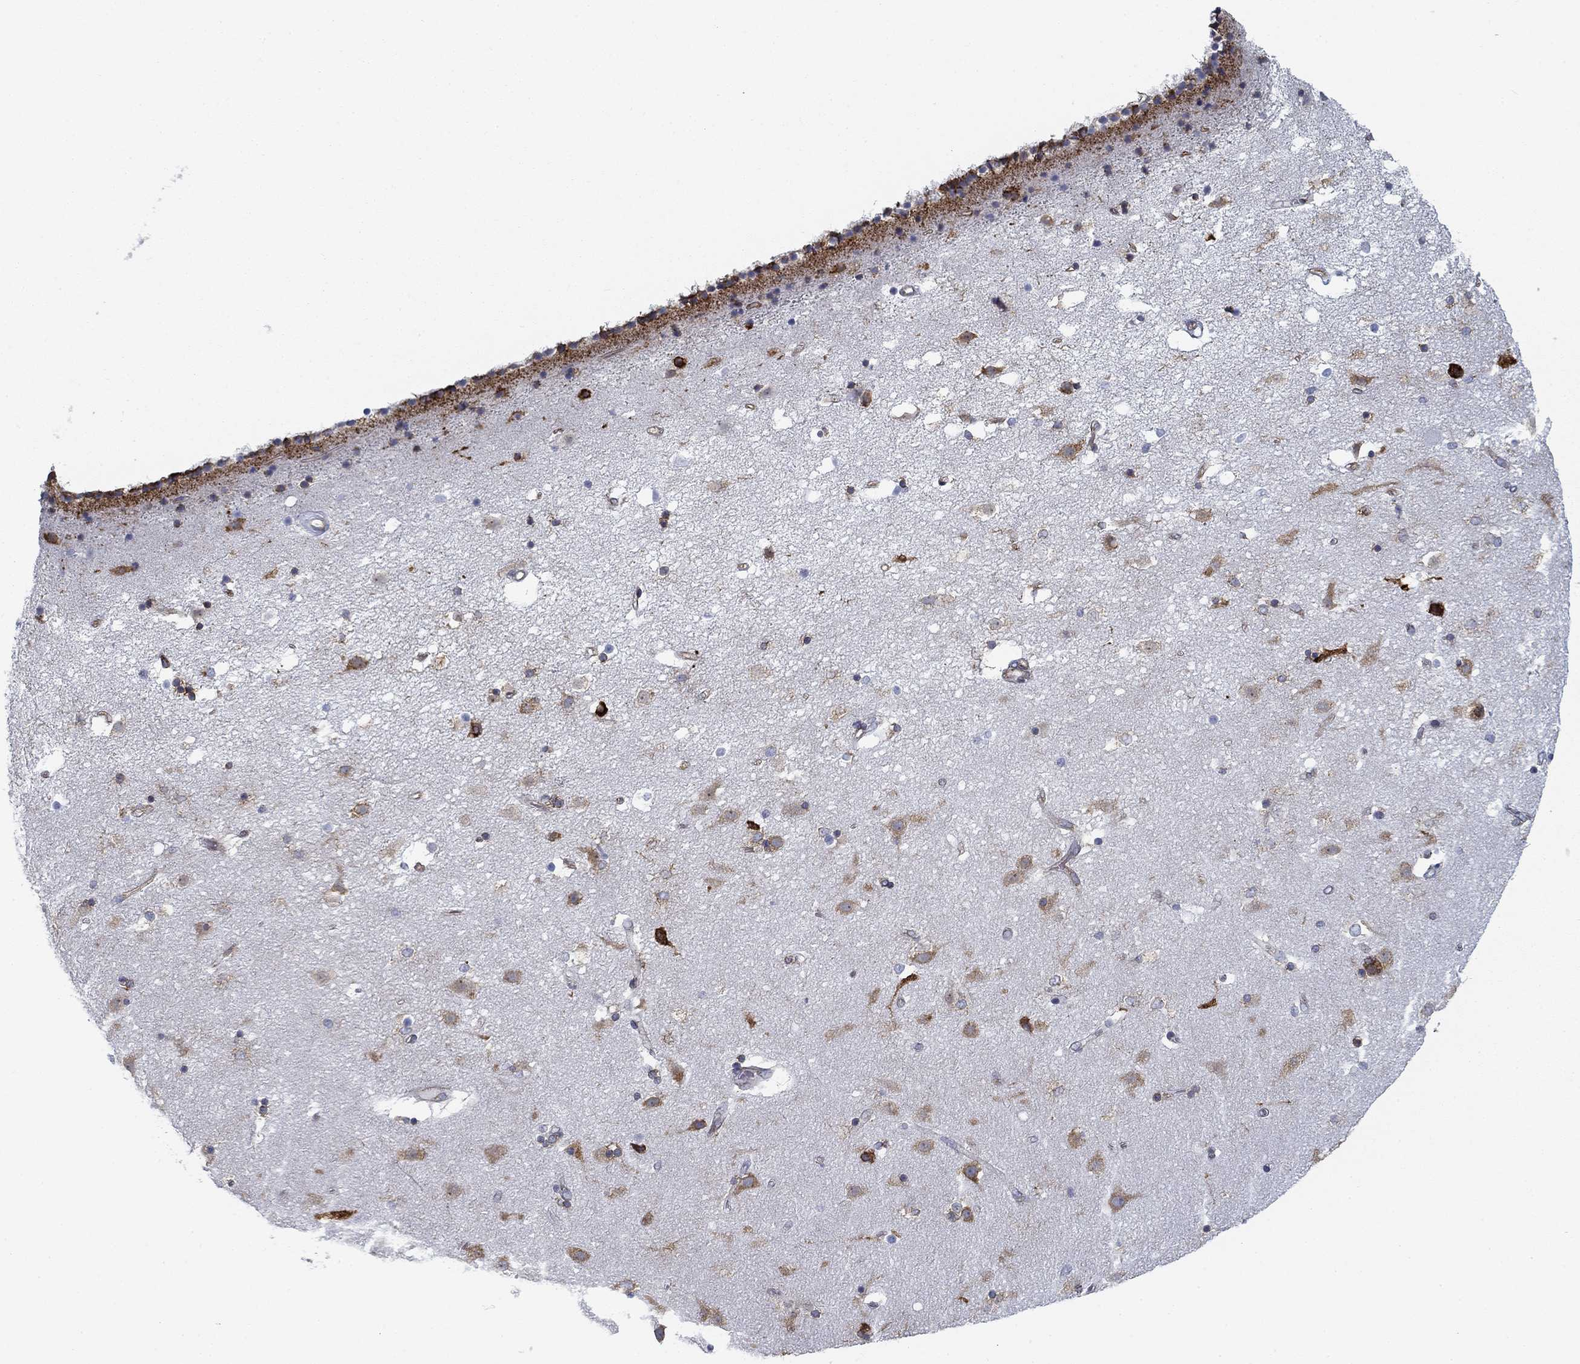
{"staining": {"intensity": "strong", "quantity": "<25%", "location": "cytoplasmic/membranous"}, "tissue": "caudate", "cell_type": "Glial cells", "image_type": "normal", "snomed": [{"axis": "morphology", "description": "Normal tissue, NOS"}, {"axis": "topography", "description": "Lateral ventricle wall"}], "caption": "Immunohistochemical staining of unremarkable human caudate demonstrates <25% levels of strong cytoplasmic/membranous protein staining in approximately <25% of glial cells.", "gene": "FXR1", "patient": {"sex": "female", "age": 71}}